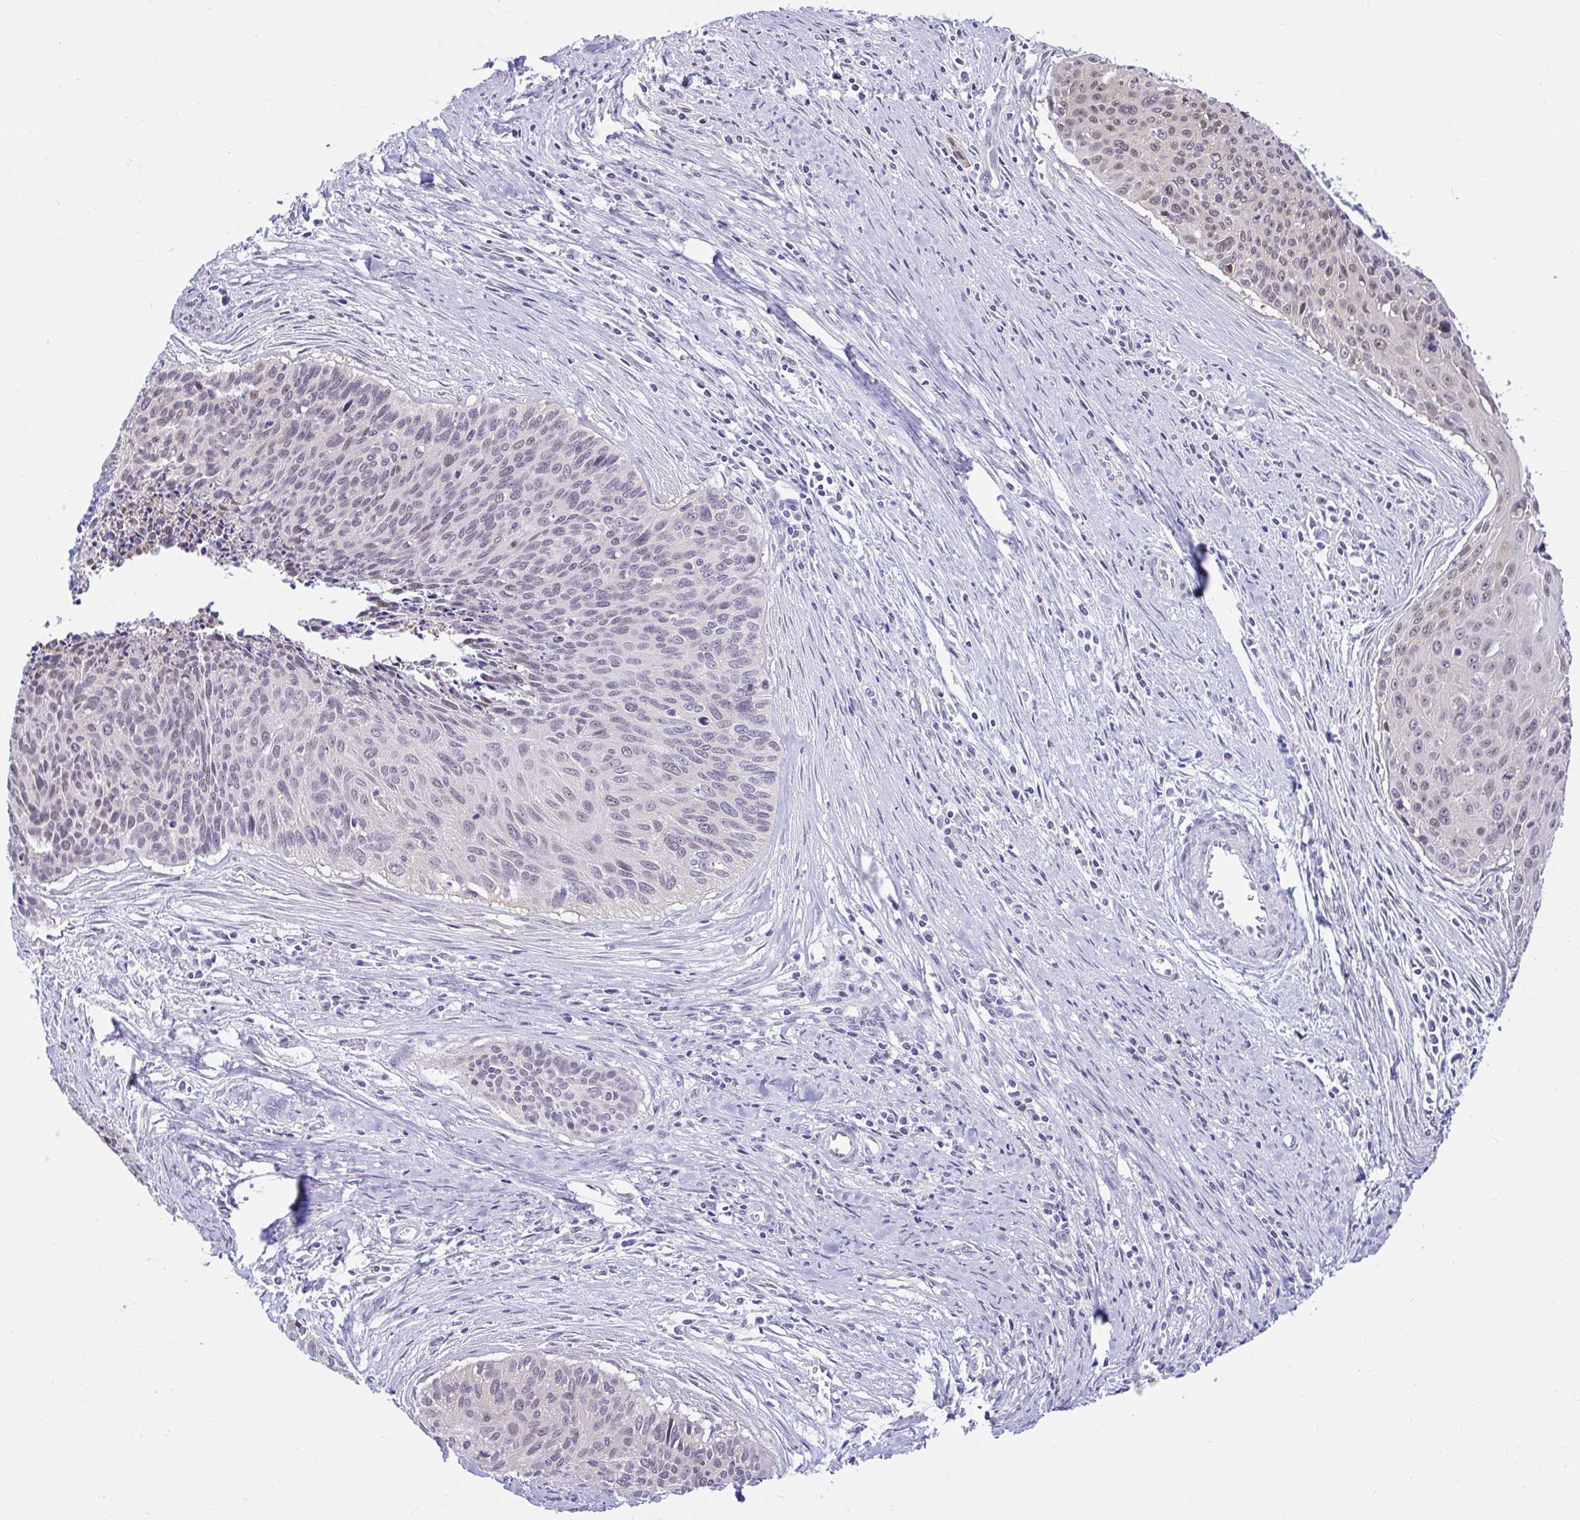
{"staining": {"intensity": "weak", "quantity": "25%-75%", "location": "nuclear"}, "tissue": "cervical cancer", "cell_type": "Tumor cells", "image_type": "cancer", "snomed": [{"axis": "morphology", "description": "Squamous cell carcinoma, NOS"}, {"axis": "topography", "description": "Cervix"}], "caption": "There is low levels of weak nuclear expression in tumor cells of cervical cancer (squamous cell carcinoma), as demonstrated by immunohistochemical staining (brown color).", "gene": "ZNF485", "patient": {"sex": "female", "age": 55}}